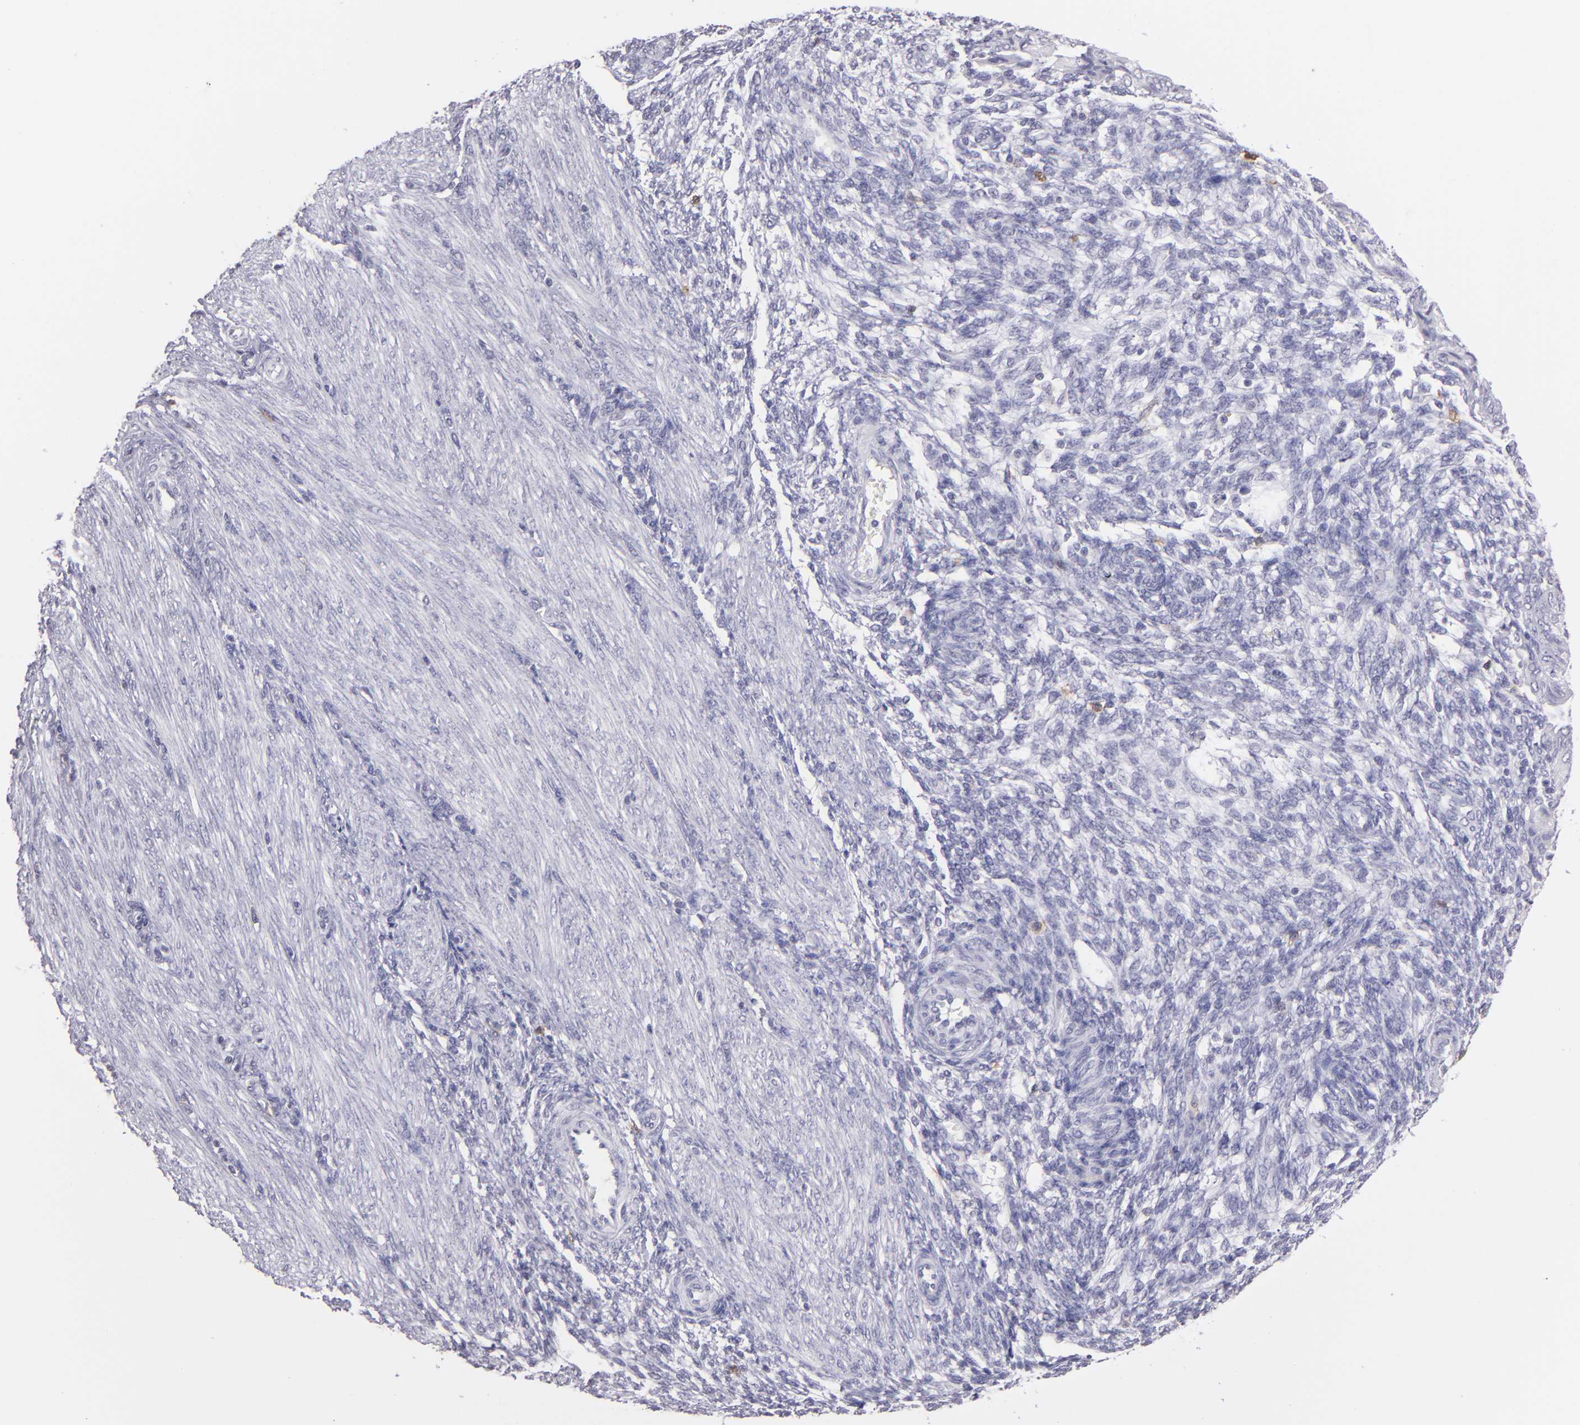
{"staining": {"intensity": "negative", "quantity": "none", "location": "none"}, "tissue": "endometrial cancer", "cell_type": "Tumor cells", "image_type": "cancer", "snomed": [{"axis": "morphology", "description": "Adenocarcinoma, NOS"}, {"axis": "topography", "description": "Endometrium"}], "caption": "IHC of human endometrial cancer (adenocarcinoma) displays no expression in tumor cells.", "gene": "IL2RA", "patient": {"sex": "female", "age": 51}}